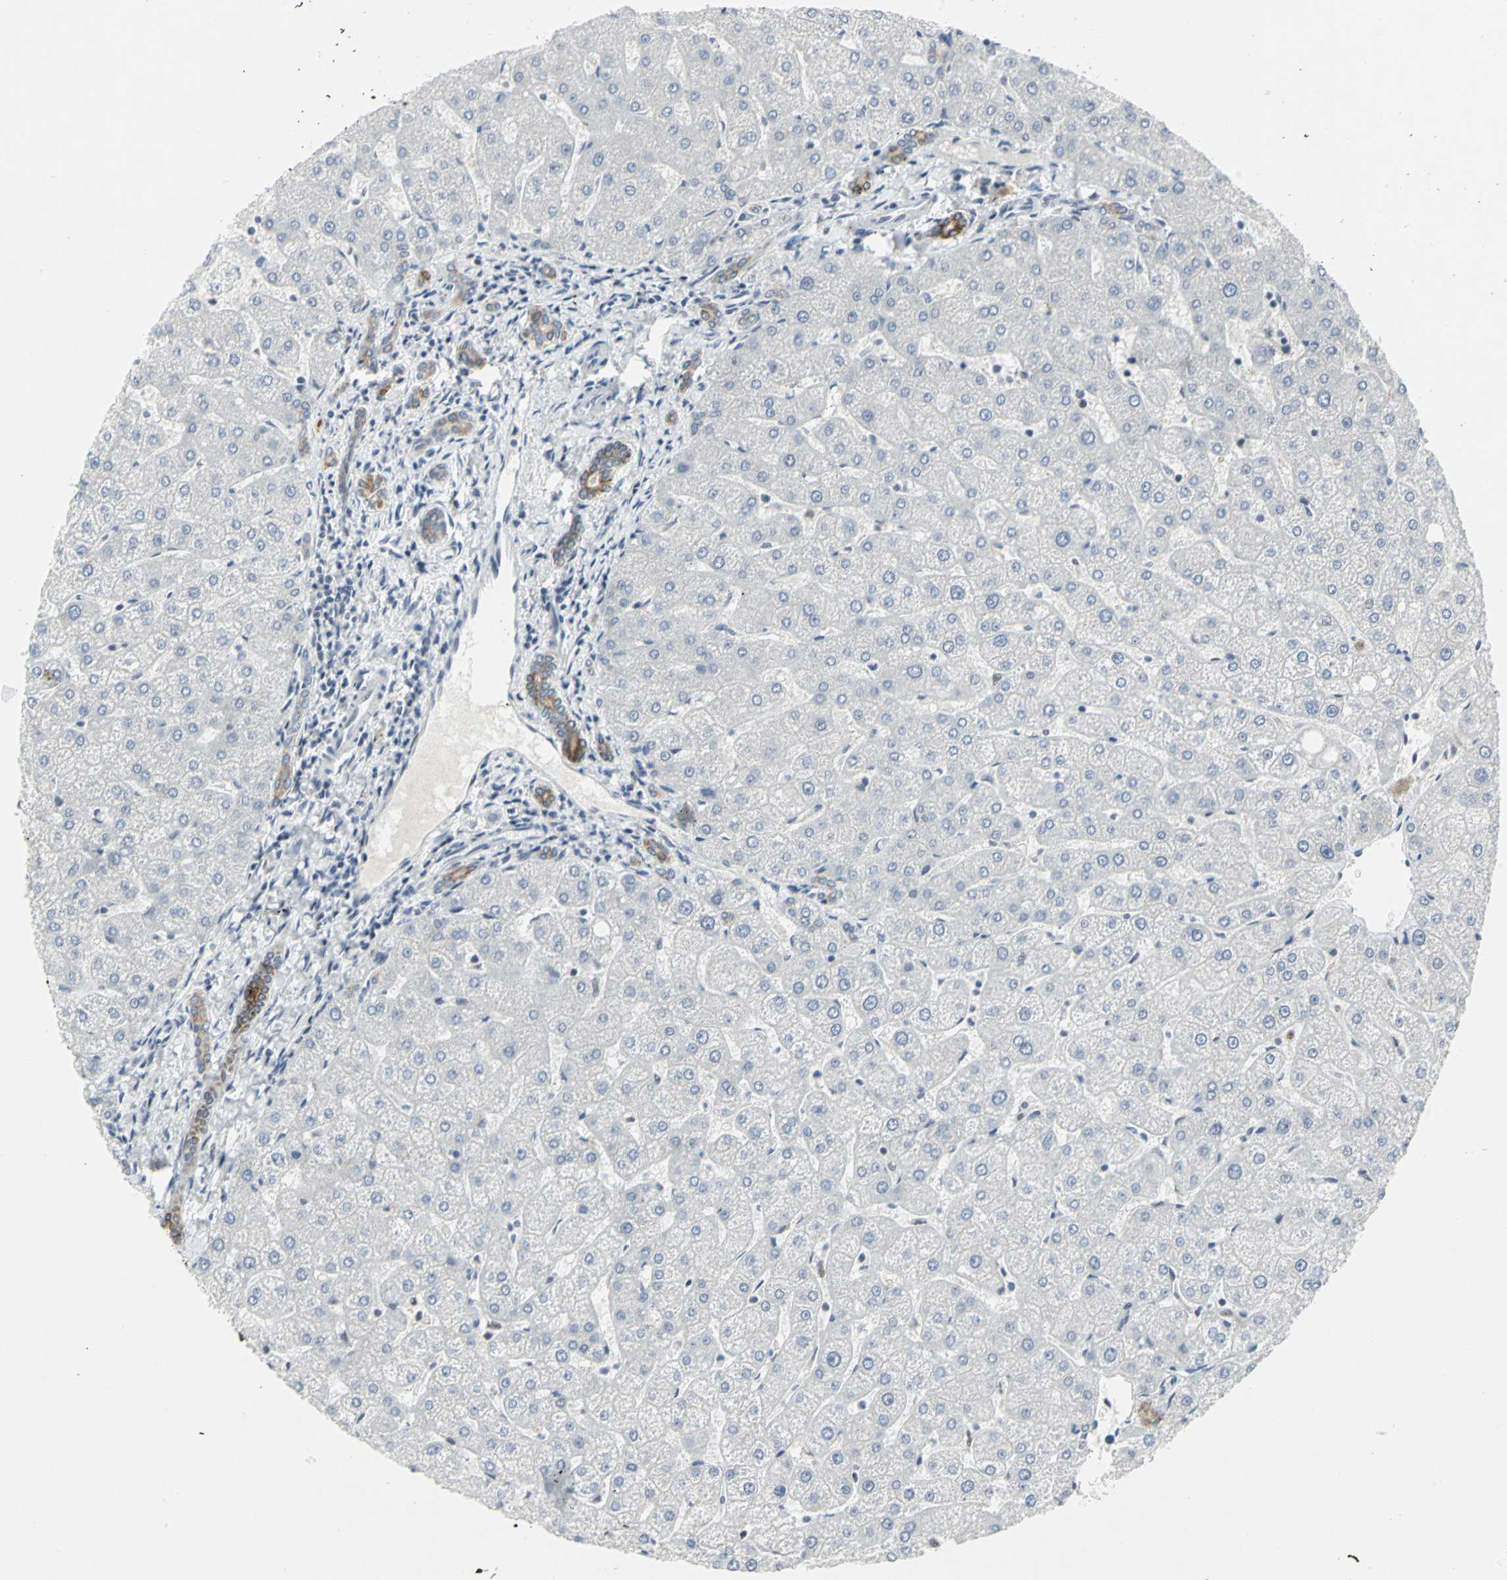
{"staining": {"intensity": "moderate", "quantity": ">75%", "location": "cytoplasmic/membranous"}, "tissue": "liver", "cell_type": "Cholangiocytes", "image_type": "normal", "snomed": [{"axis": "morphology", "description": "Normal tissue, NOS"}, {"axis": "topography", "description": "Liver"}], "caption": "Cholangiocytes display medium levels of moderate cytoplasmic/membranous positivity in approximately >75% of cells in normal liver. The staining was performed using DAB, with brown indicating positive protein expression. Nuclei are stained blue with hematoxylin.", "gene": "RPA1", "patient": {"sex": "male", "age": 67}}